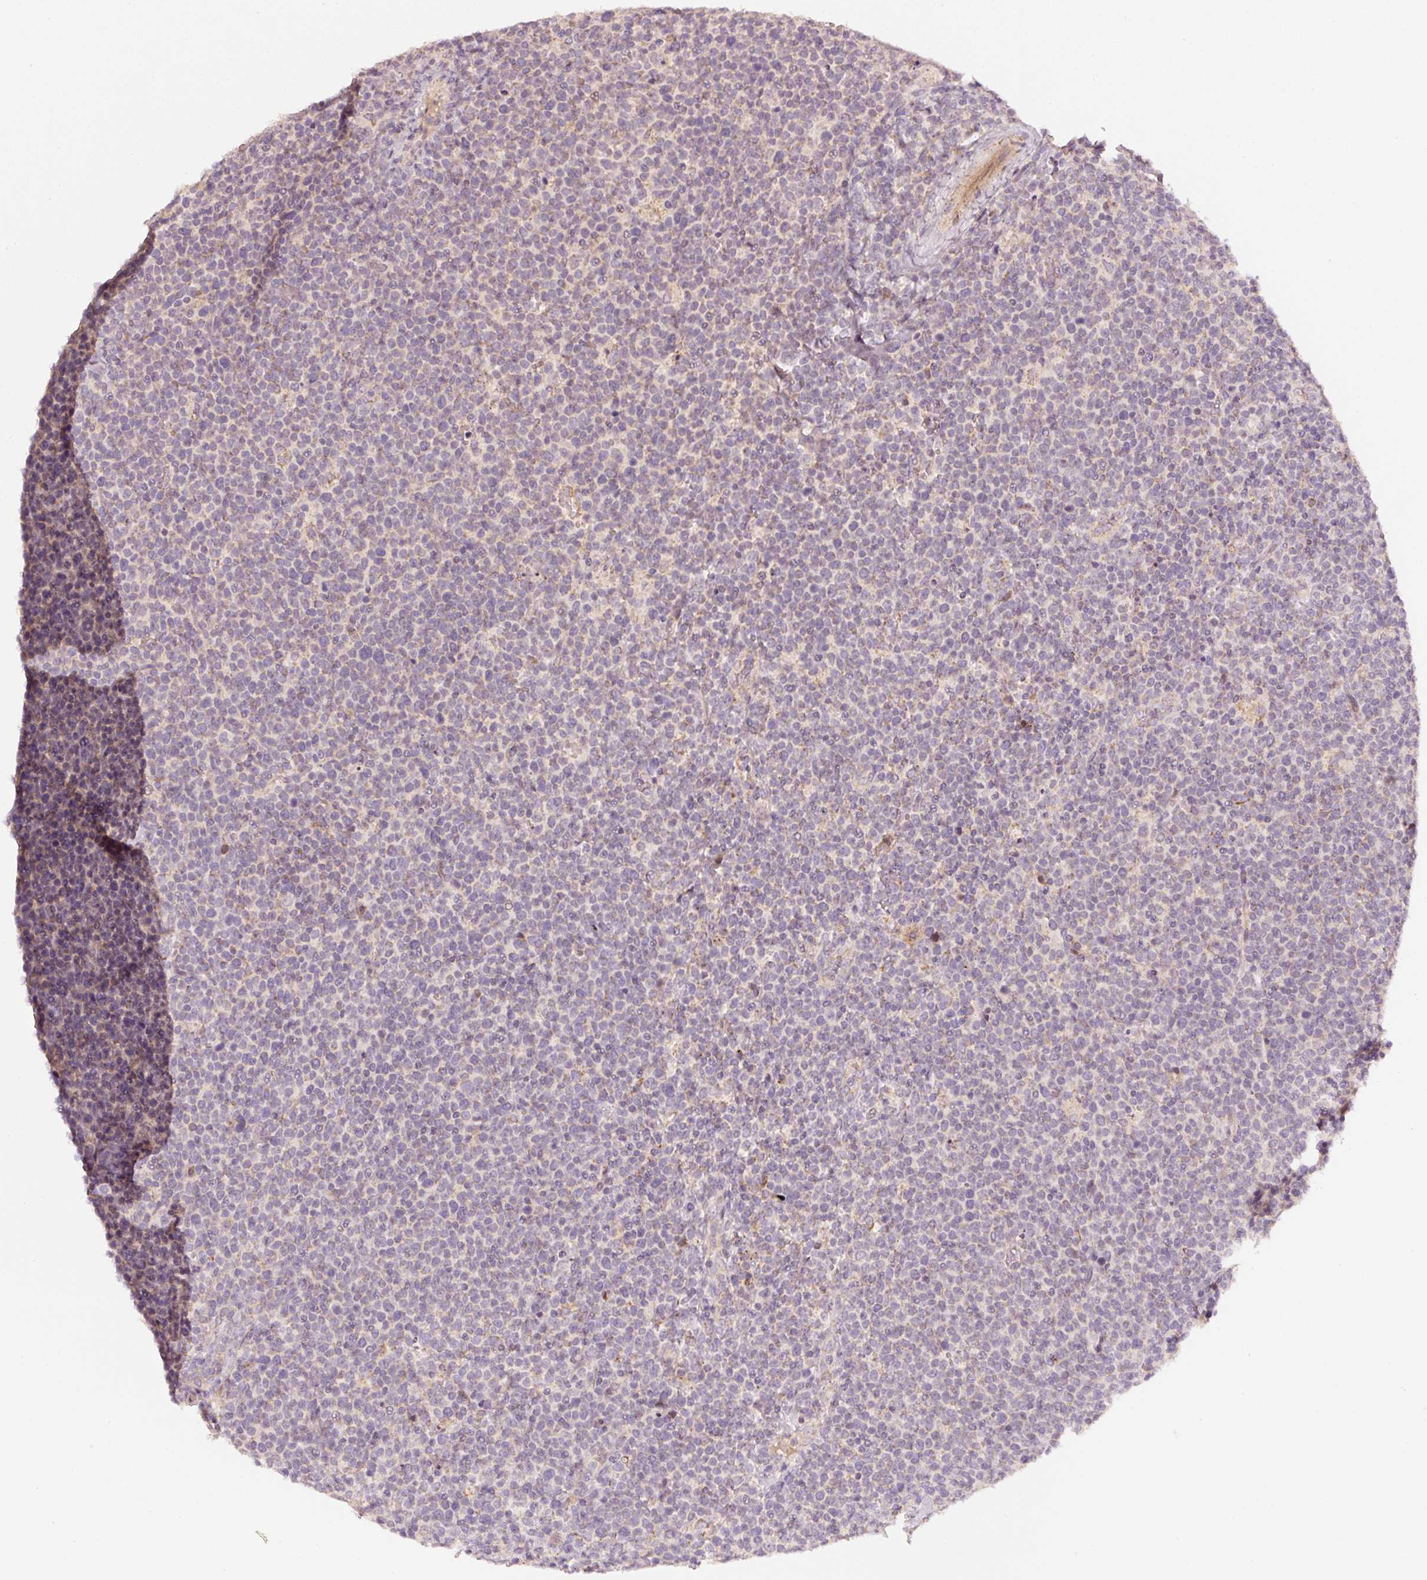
{"staining": {"intensity": "negative", "quantity": "none", "location": "none"}, "tissue": "lymphoma", "cell_type": "Tumor cells", "image_type": "cancer", "snomed": [{"axis": "morphology", "description": "Malignant lymphoma, non-Hodgkin's type, High grade"}, {"axis": "topography", "description": "Lymph node"}], "caption": "Histopathology image shows no protein positivity in tumor cells of lymphoma tissue.", "gene": "TOB2", "patient": {"sex": "male", "age": 61}}